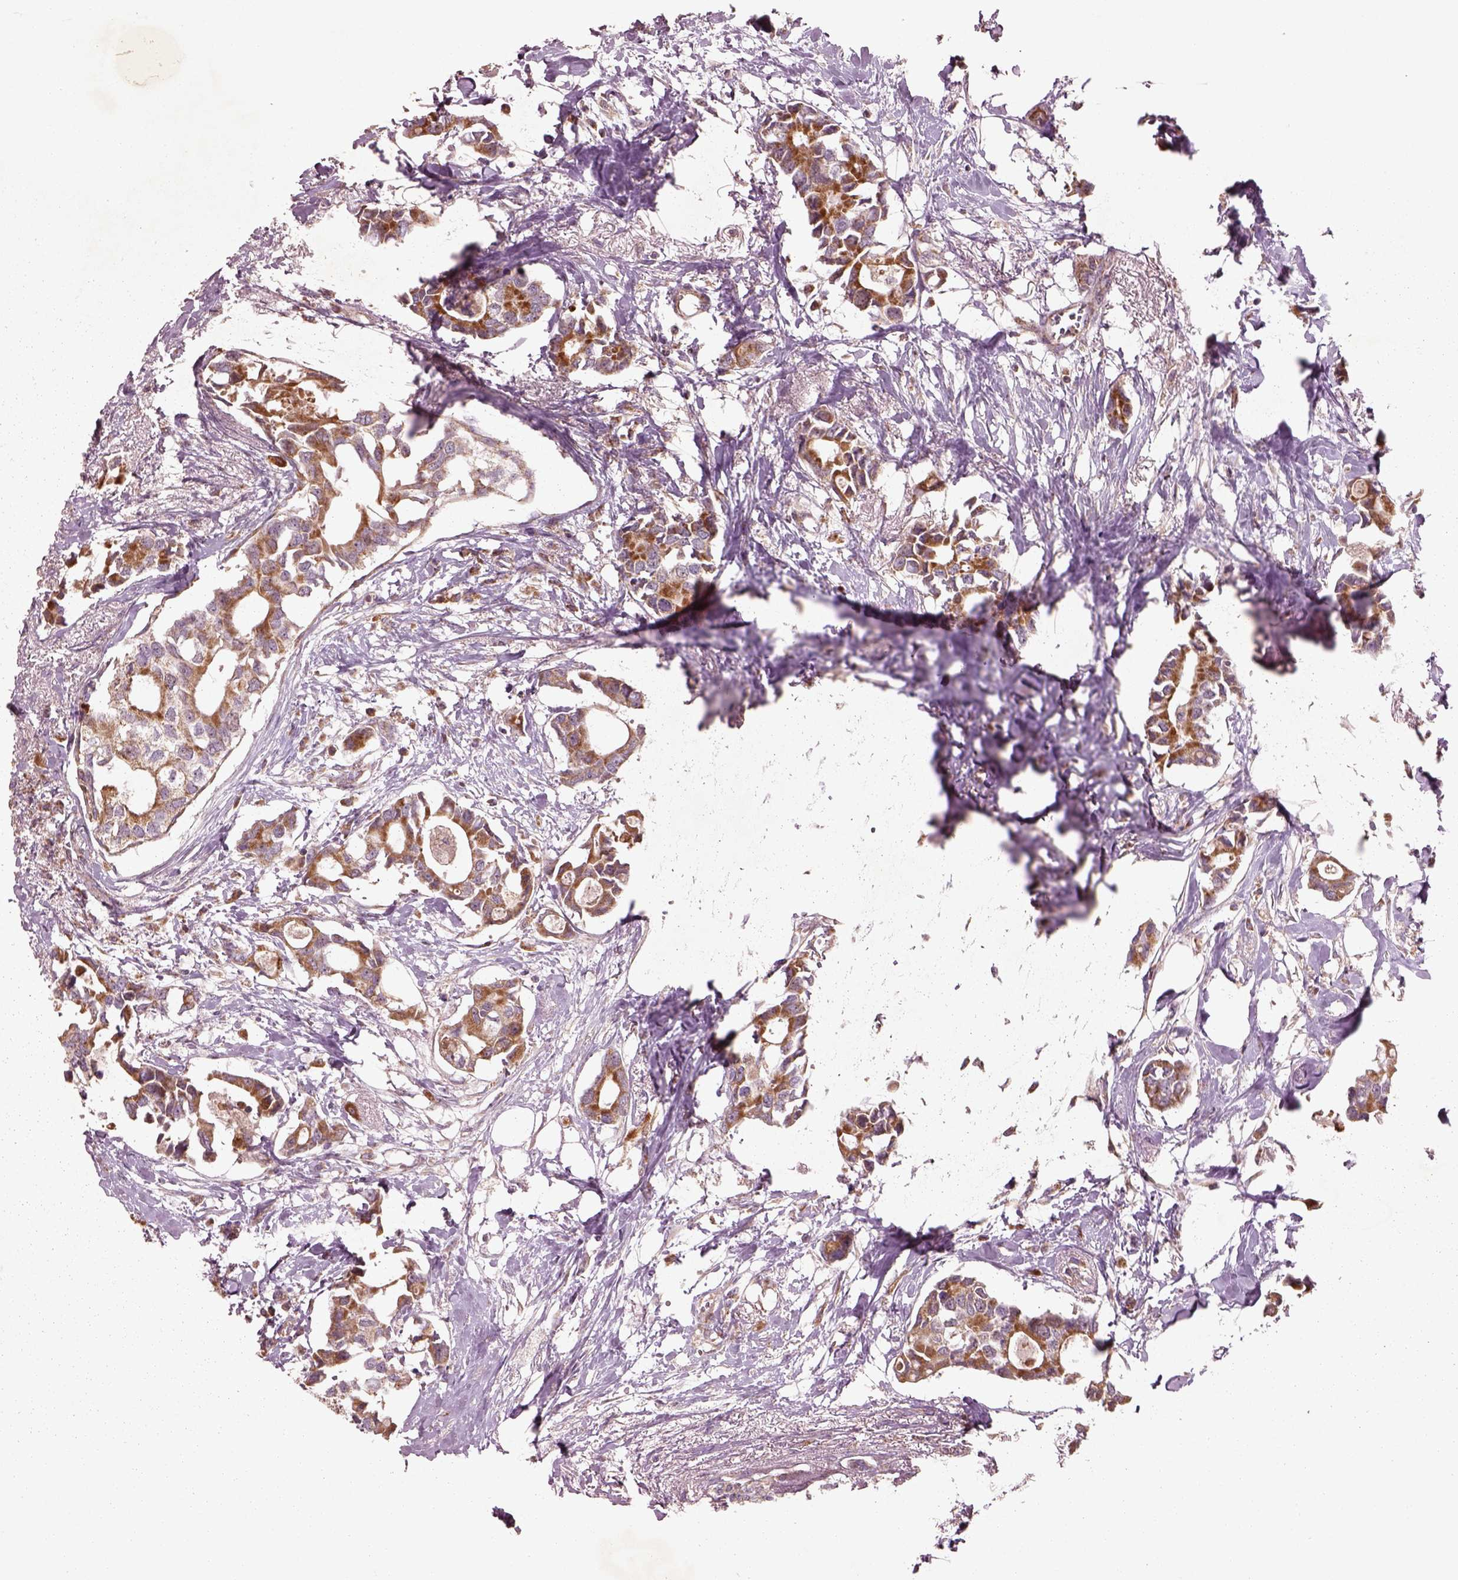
{"staining": {"intensity": "moderate", "quantity": ">75%", "location": "cytoplasmic/membranous"}, "tissue": "breast cancer", "cell_type": "Tumor cells", "image_type": "cancer", "snomed": [{"axis": "morphology", "description": "Duct carcinoma"}, {"axis": "topography", "description": "Breast"}], "caption": "Immunohistochemistry photomicrograph of neoplastic tissue: breast infiltrating ductal carcinoma stained using immunohistochemistry demonstrates medium levels of moderate protein expression localized specifically in the cytoplasmic/membranous of tumor cells, appearing as a cytoplasmic/membranous brown color.", "gene": "SLC25A5", "patient": {"sex": "female", "age": 83}}